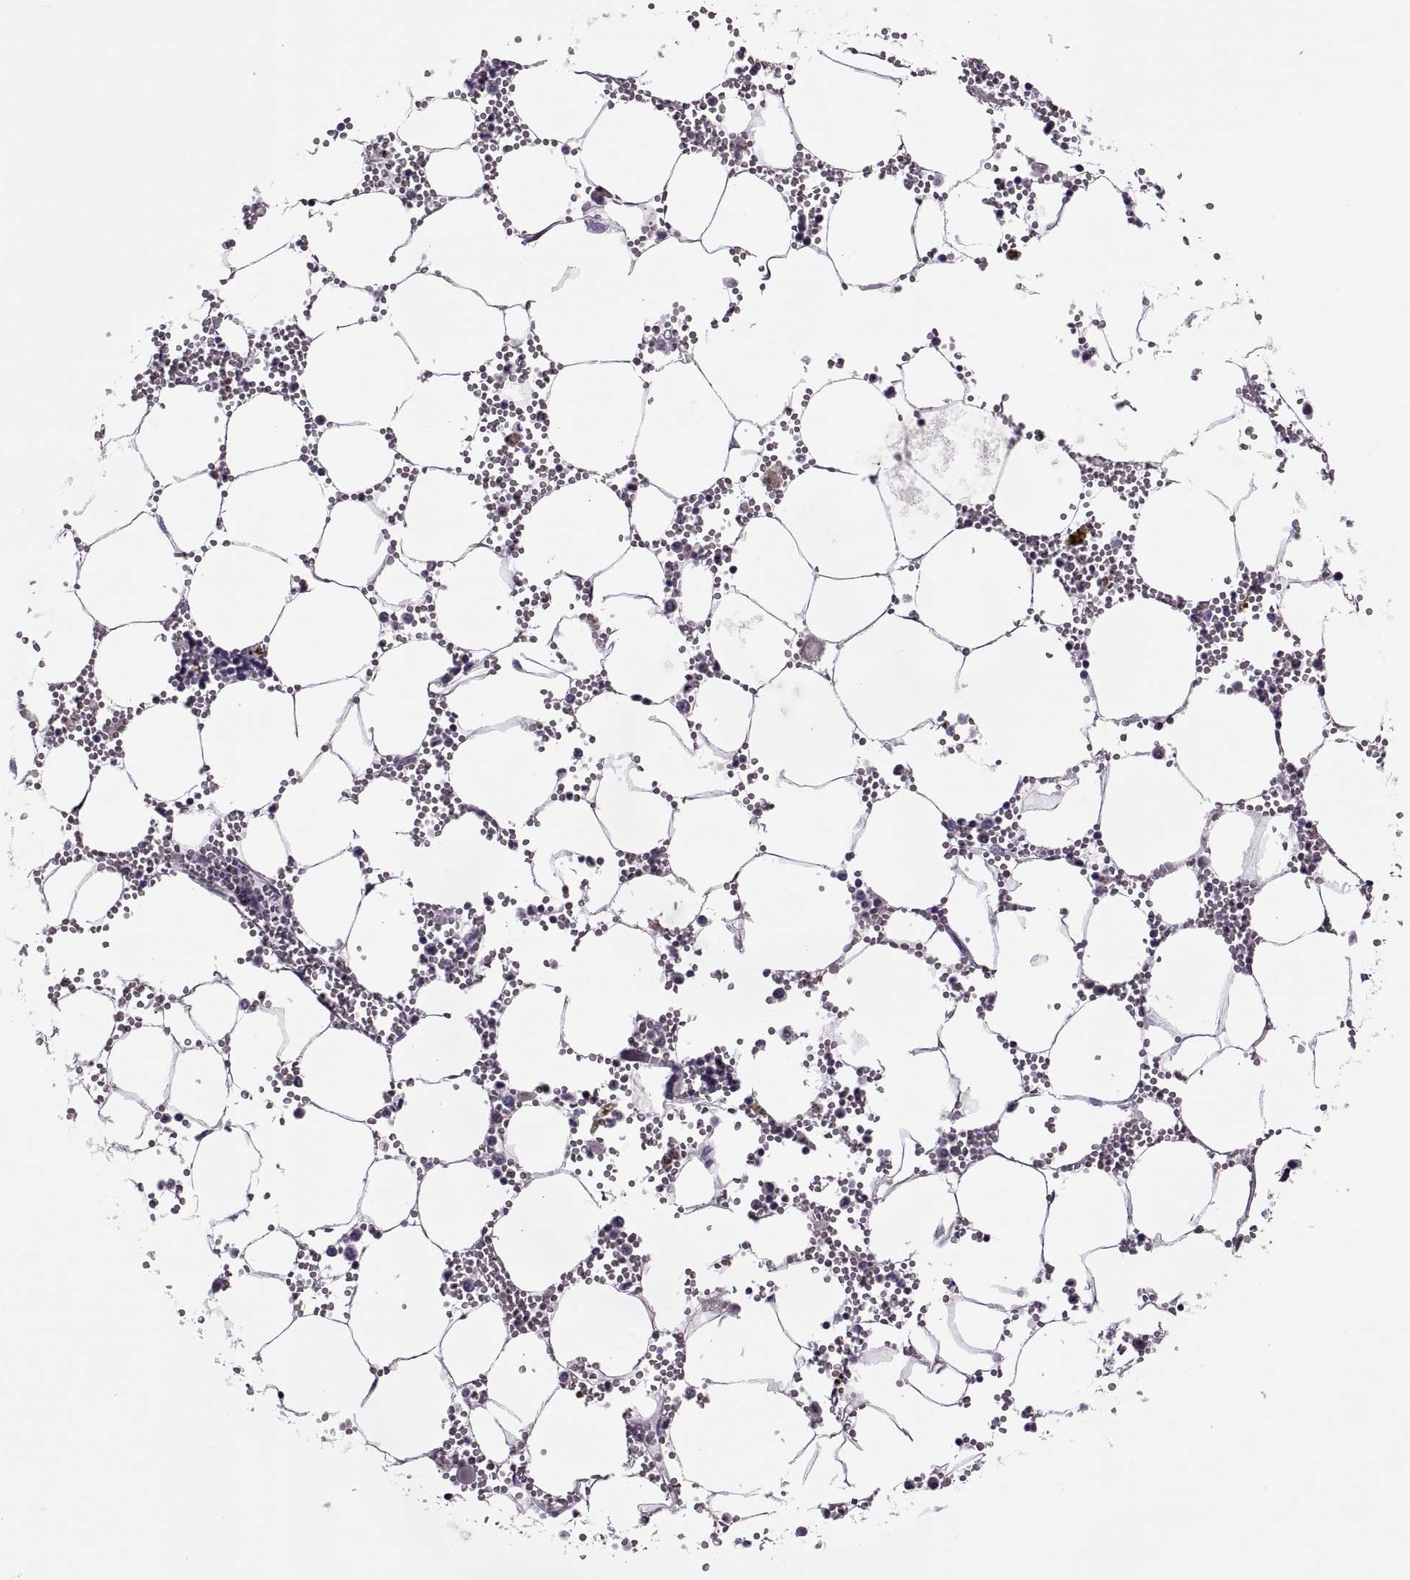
{"staining": {"intensity": "negative", "quantity": "none", "location": "none"}, "tissue": "bone marrow", "cell_type": "Hematopoietic cells", "image_type": "normal", "snomed": [{"axis": "morphology", "description": "Normal tissue, NOS"}, {"axis": "topography", "description": "Bone marrow"}], "caption": "DAB (3,3'-diaminobenzidine) immunohistochemical staining of unremarkable bone marrow demonstrates no significant staining in hematopoietic cells. Nuclei are stained in blue.", "gene": "RSPH6A", "patient": {"sex": "male", "age": 54}}